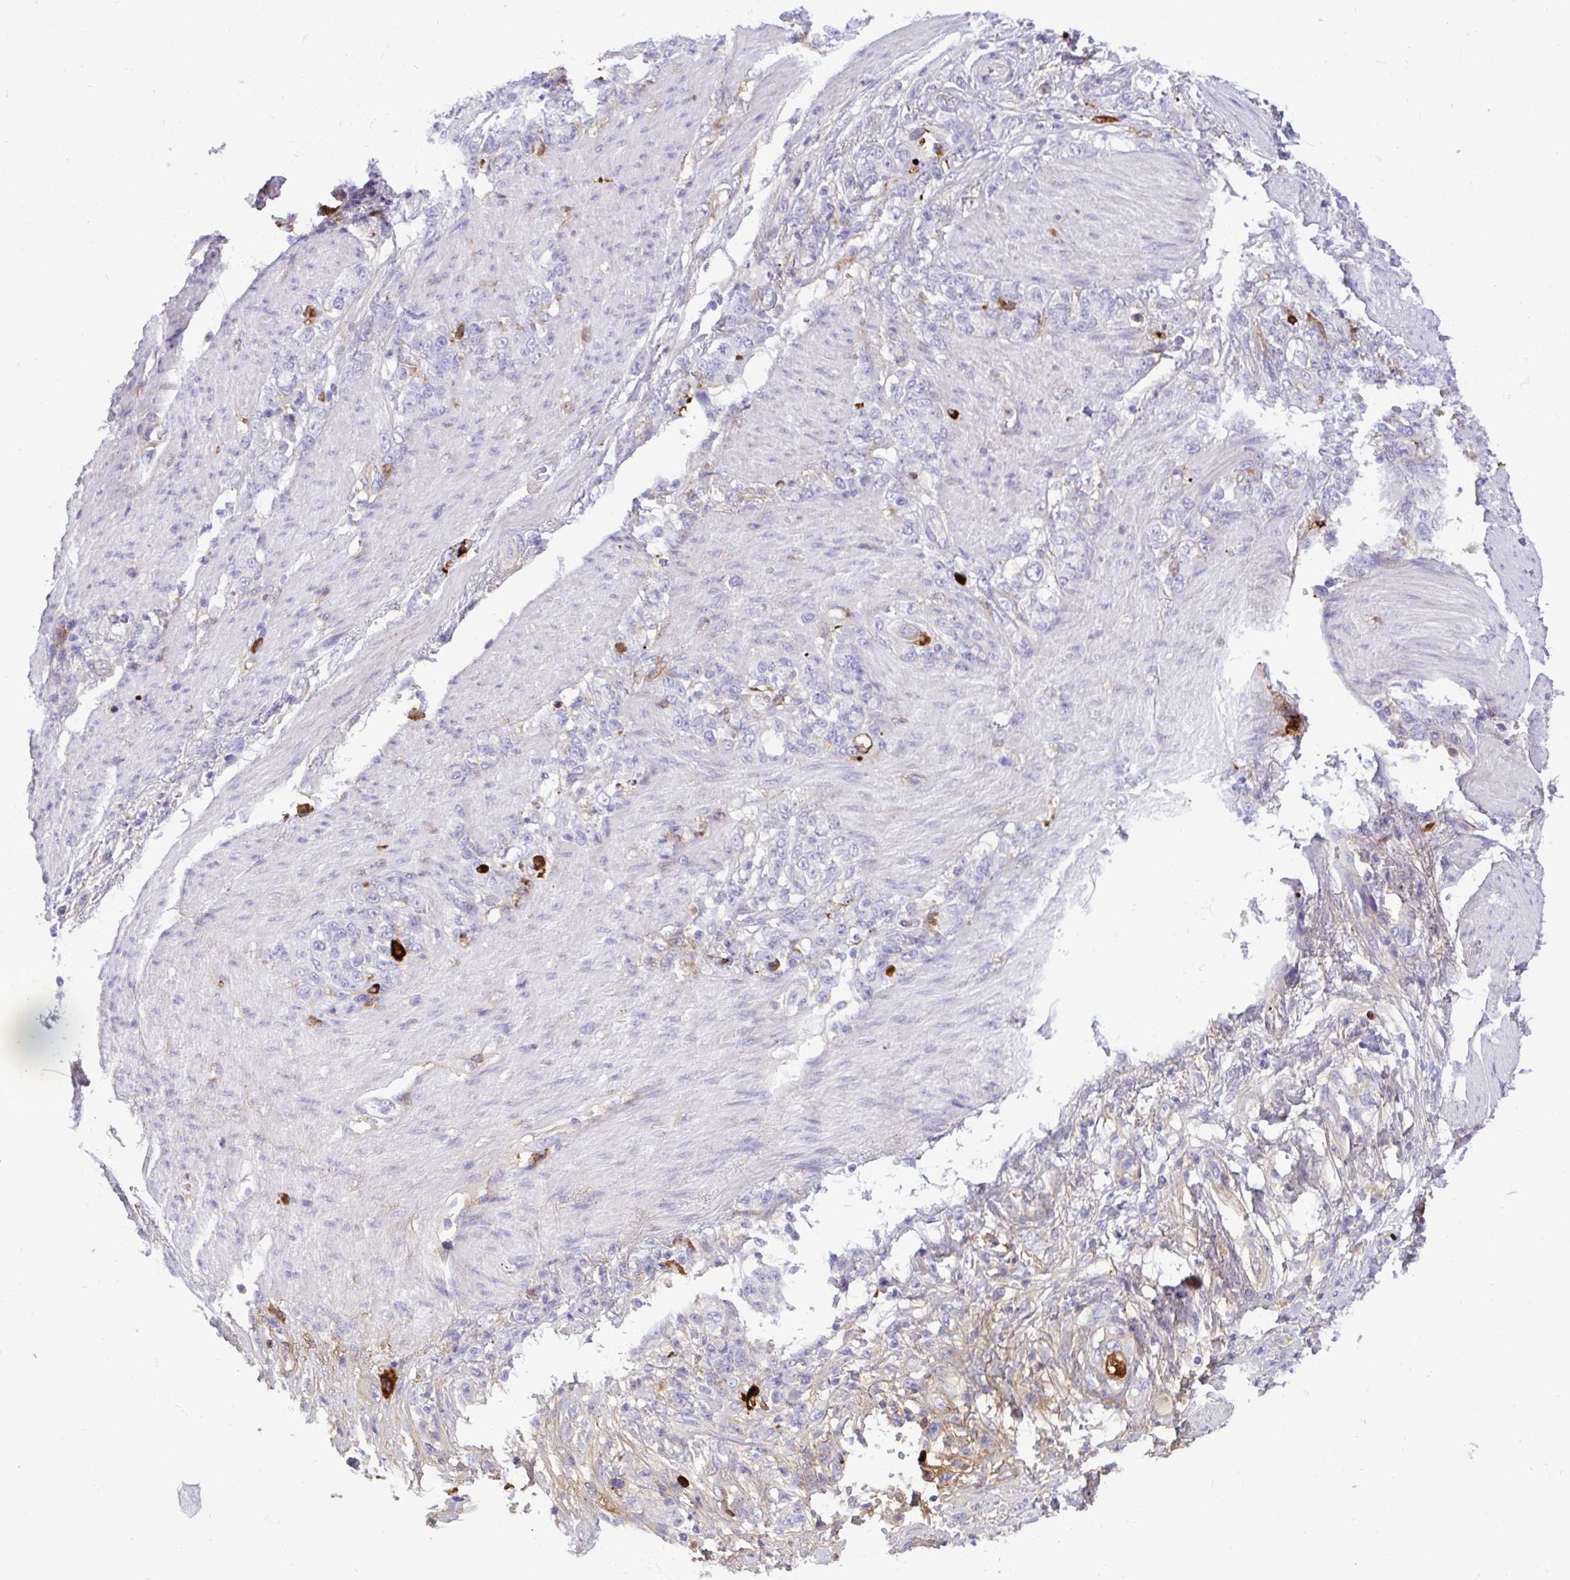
{"staining": {"intensity": "negative", "quantity": "none", "location": "none"}, "tissue": "stomach cancer", "cell_type": "Tumor cells", "image_type": "cancer", "snomed": [{"axis": "morphology", "description": "Adenocarcinoma, NOS"}, {"axis": "topography", "description": "Stomach"}], "caption": "Stomach adenocarcinoma stained for a protein using immunohistochemistry shows no positivity tumor cells.", "gene": "F2", "patient": {"sex": "female", "age": 79}}